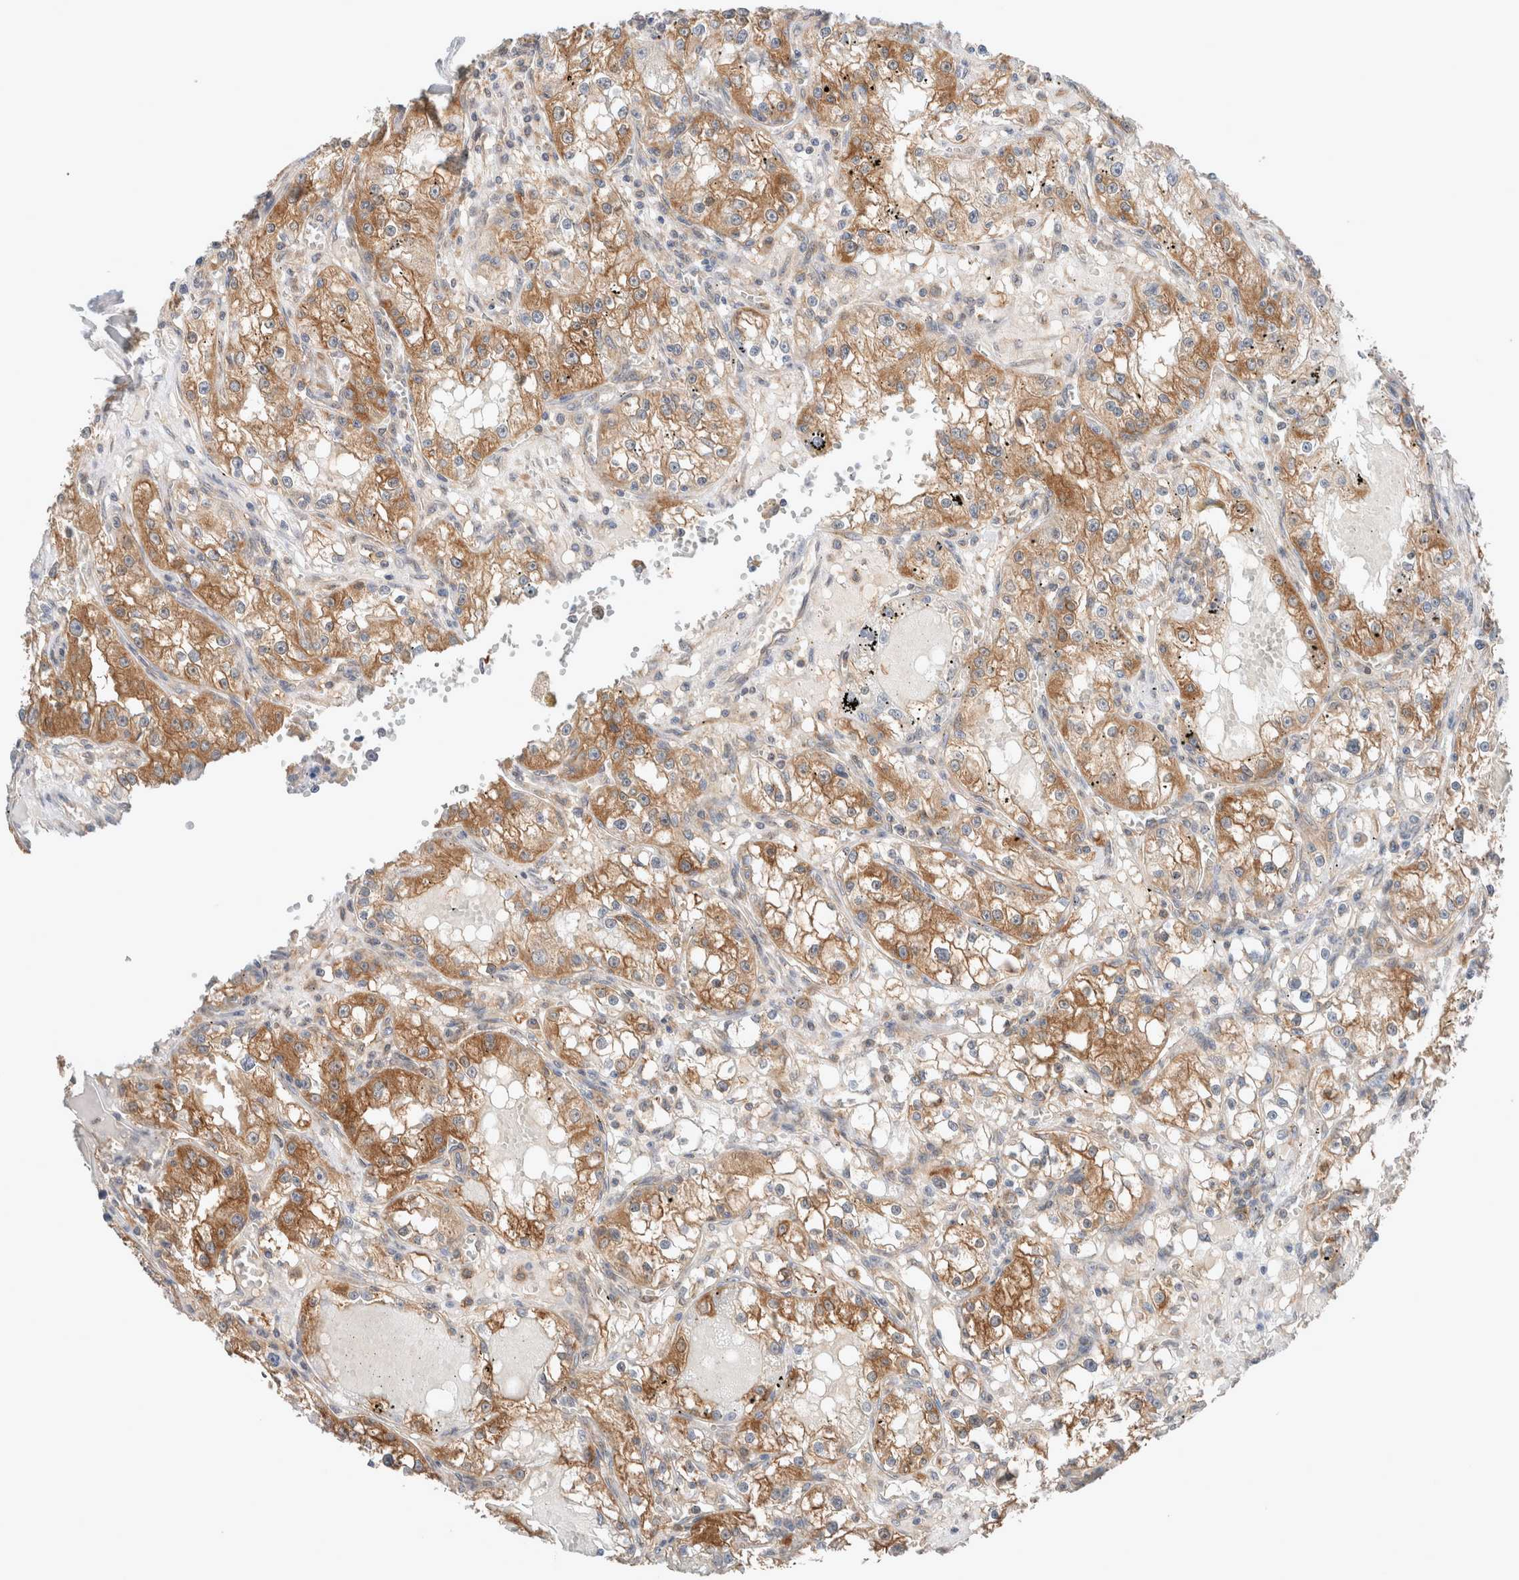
{"staining": {"intensity": "moderate", "quantity": ">75%", "location": "cytoplasmic/membranous"}, "tissue": "renal cancer", "cell_type": "Tumor cells", "image_type": "cancer", "snomed": [{"axis": "morphology", "description": "Adenocarcinoma, NOS"}, {"axis": "topography", "description": "Kidney"}], "caption": "About >75% of tumor cells in renal cancer exhibit moderate cytoplasmic/membranous protein positivity as visualized by brown immunohistochemical staining.", "gene": "XPNPEP1", "patient": {"sex": "male", "age": 56}}